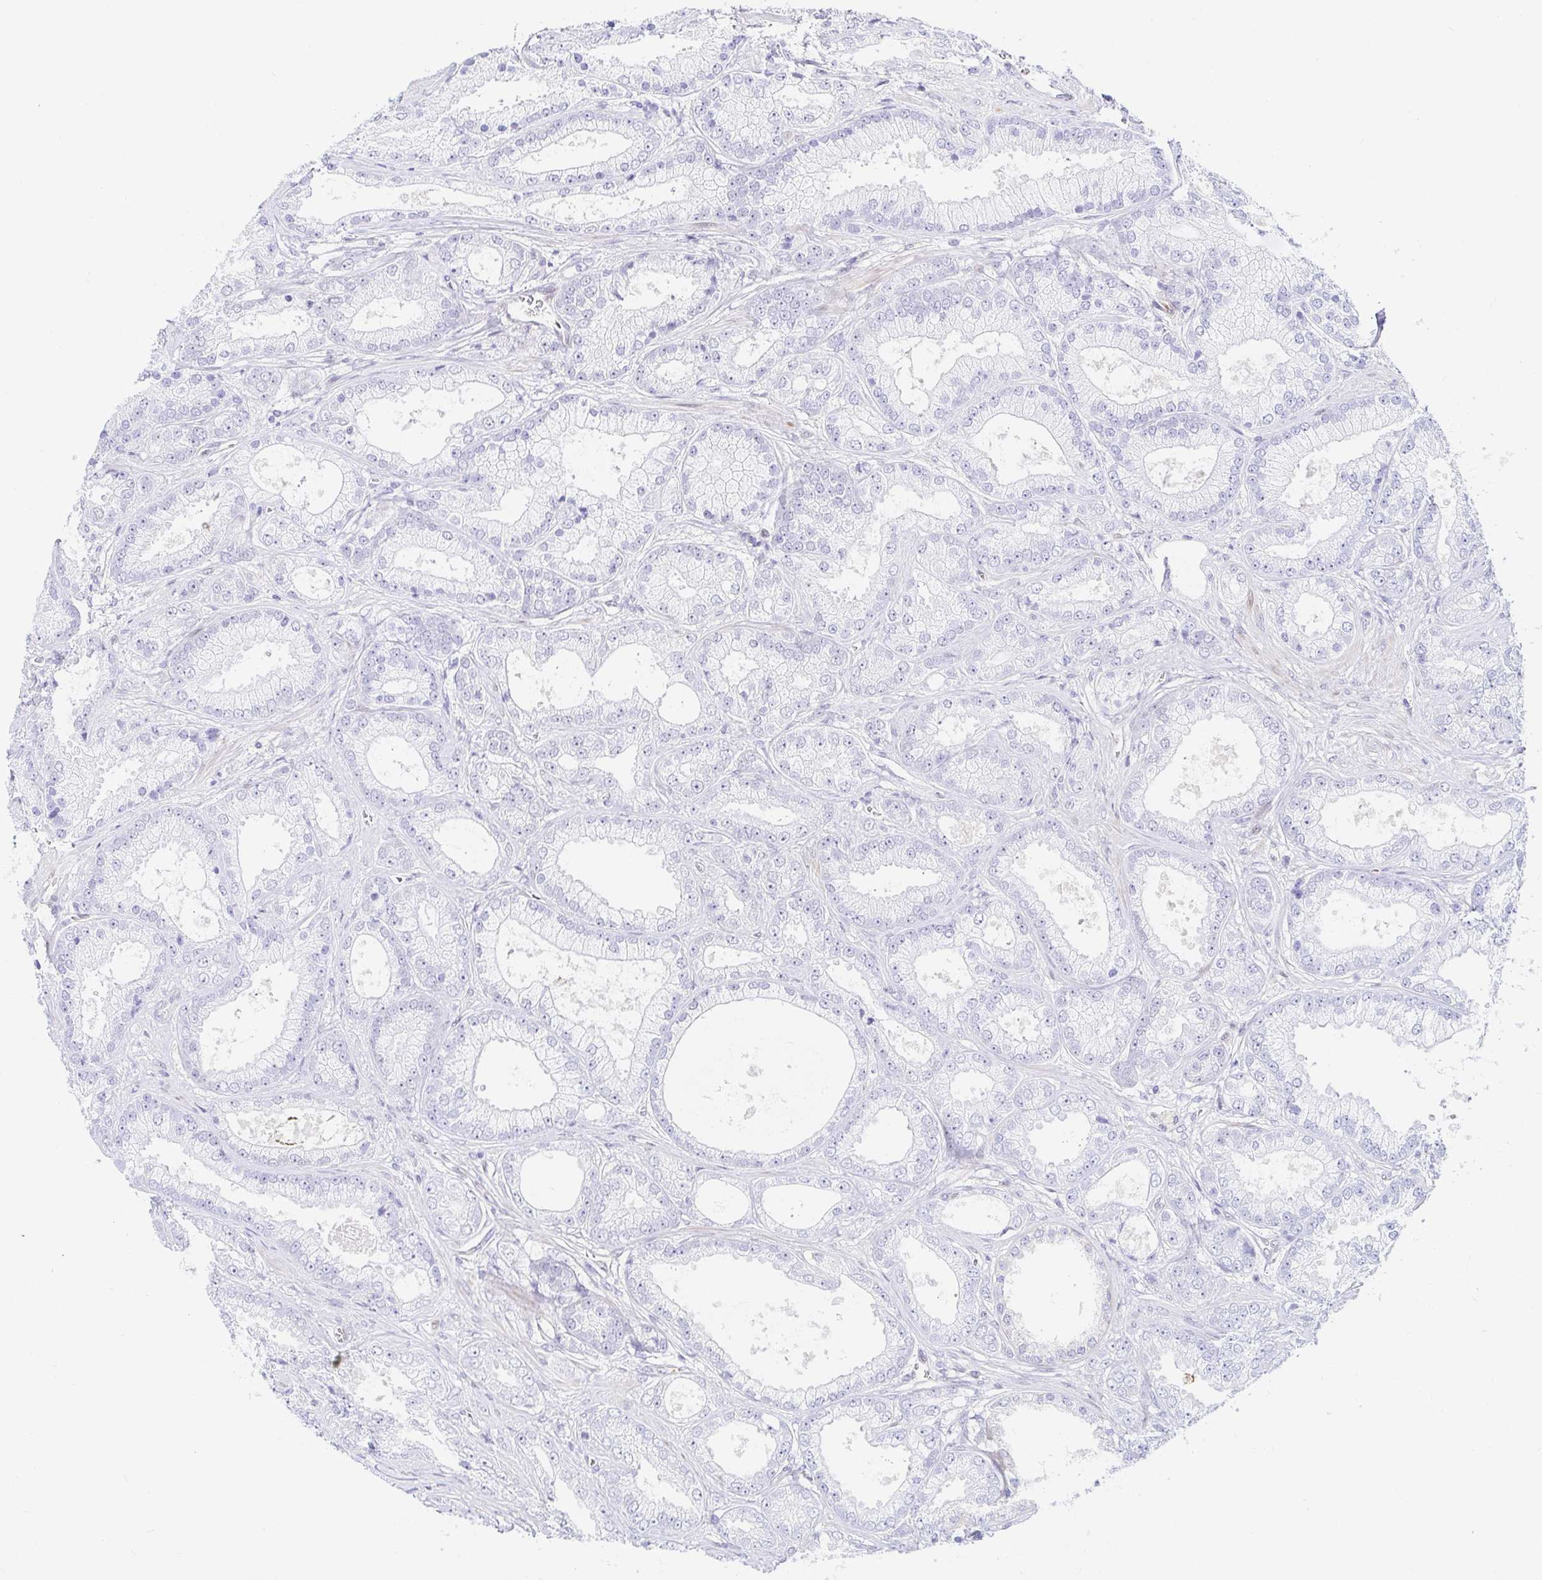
{"staining": {"intensity": "negative", "quantity": "none", "location": "none"}, "tissue": "prostate cancer", "cell_type": "Tumor cells", "image_type": "cancer", "snomed": [{"axis": "morphology", "description": "Adenocarcinoma, High grade"}, {"axis": "topography", "description": "Prostate"}], "caption": "Immunohistochemical staining of prostate high-grade adenocarcinoma shows no significant positivity in tumor cells. (DAB IHC visualized using brightfield microscopy, high magnification).", "gene": "HINFP", "patient": {"sex": "male", "age": 67}}